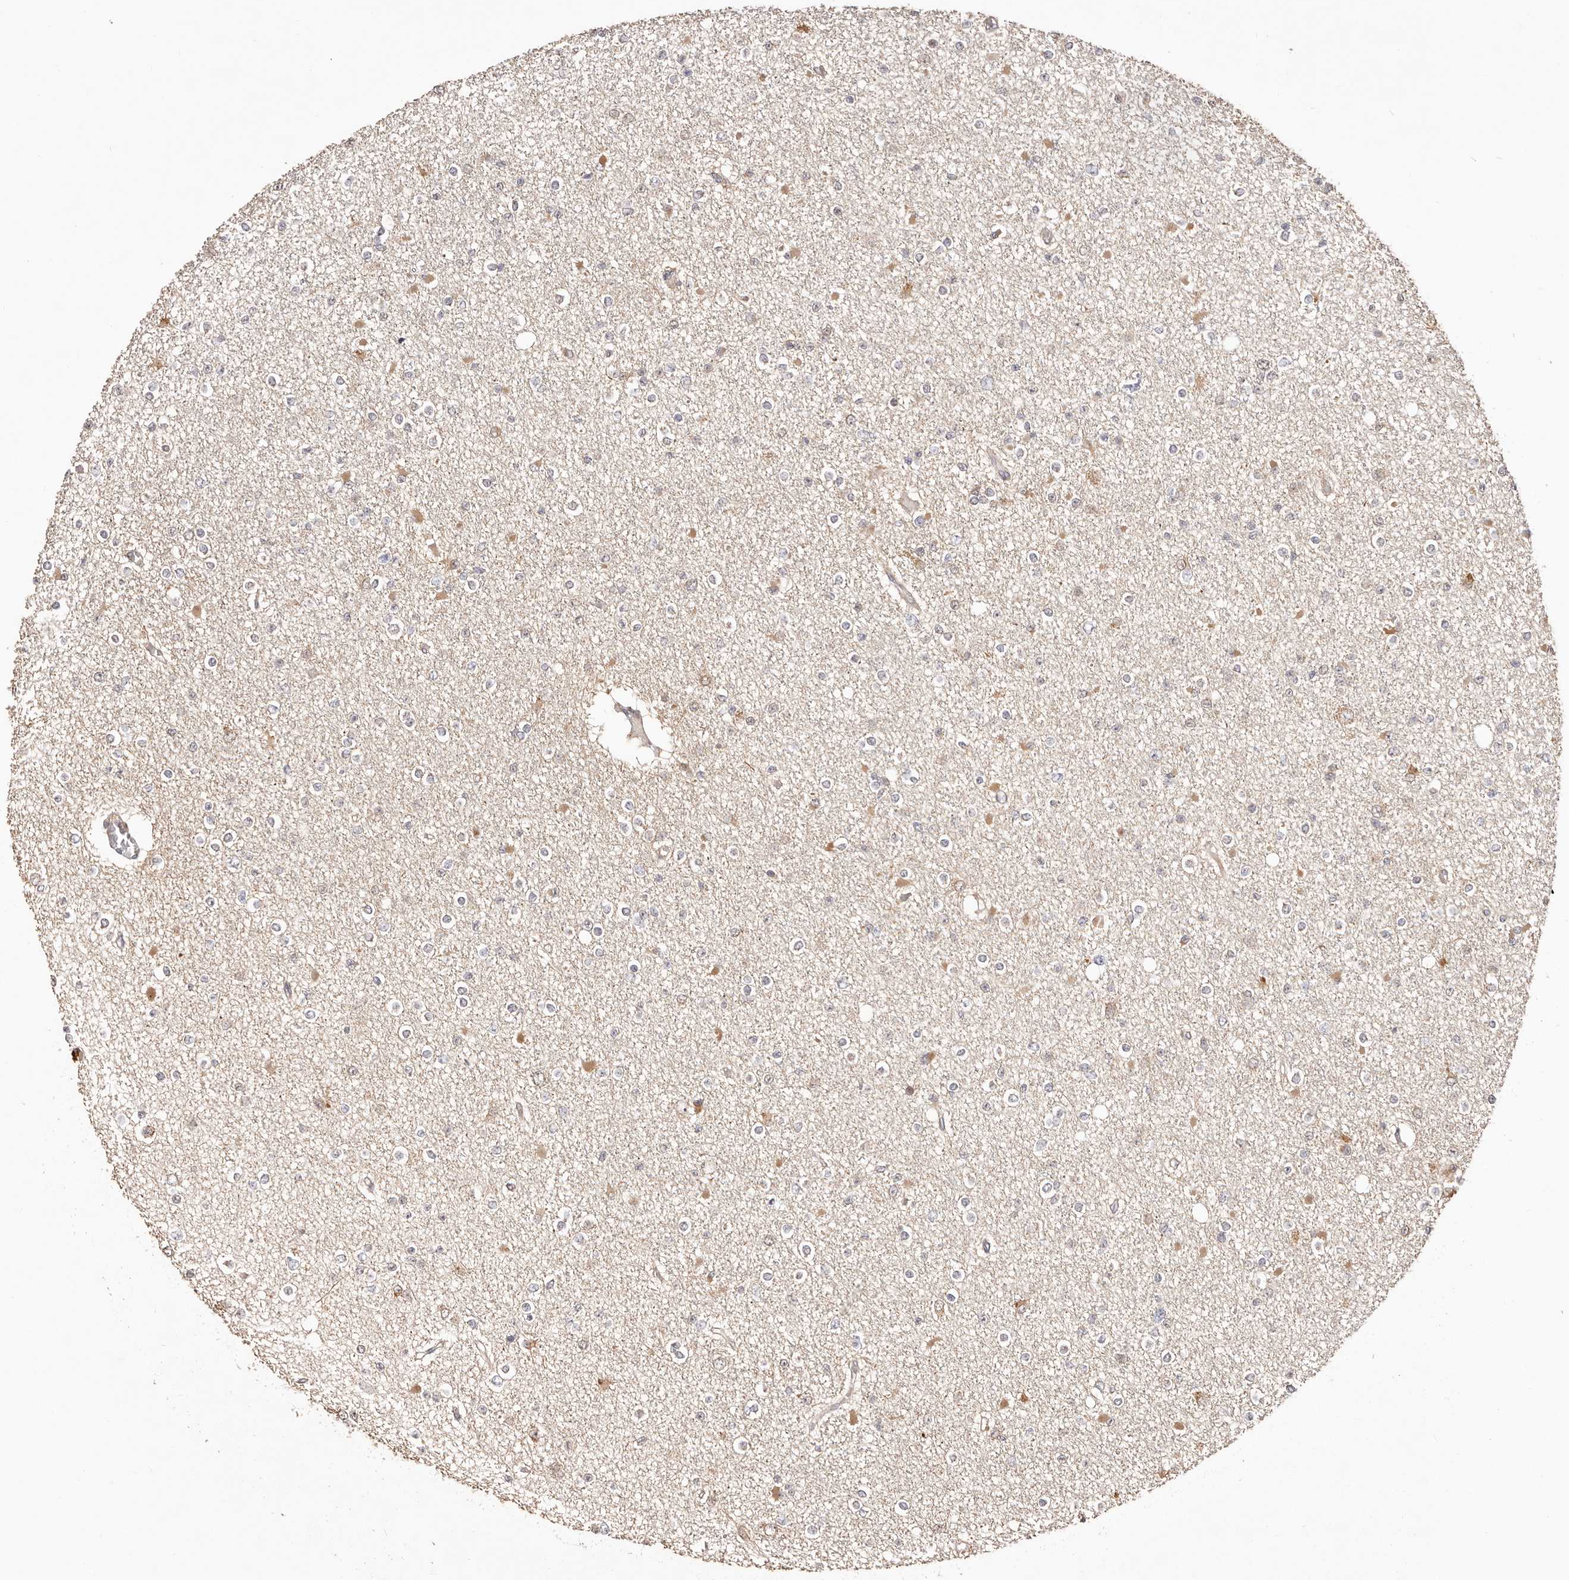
{"staining": {"intensity": "negative", "quantity": "none", "location": "none"}, "tissue": "glioma", "cell_type": "Tumor cells", "image_type": "cancer", "snomed": [{"axis": "morphology", "description": "Glioma, malignant, Low grade"}, {"axis": "topography", "description": "Brain"}], "caption": "A high-resolution histopathology image shows immunohistochemistry (IHC) staining of malignant low-grade glioma, which demonstrates no significant expression in tumor cells.", "gene": "MAPK1", "patient": {"sex": "female", "age": 22}}